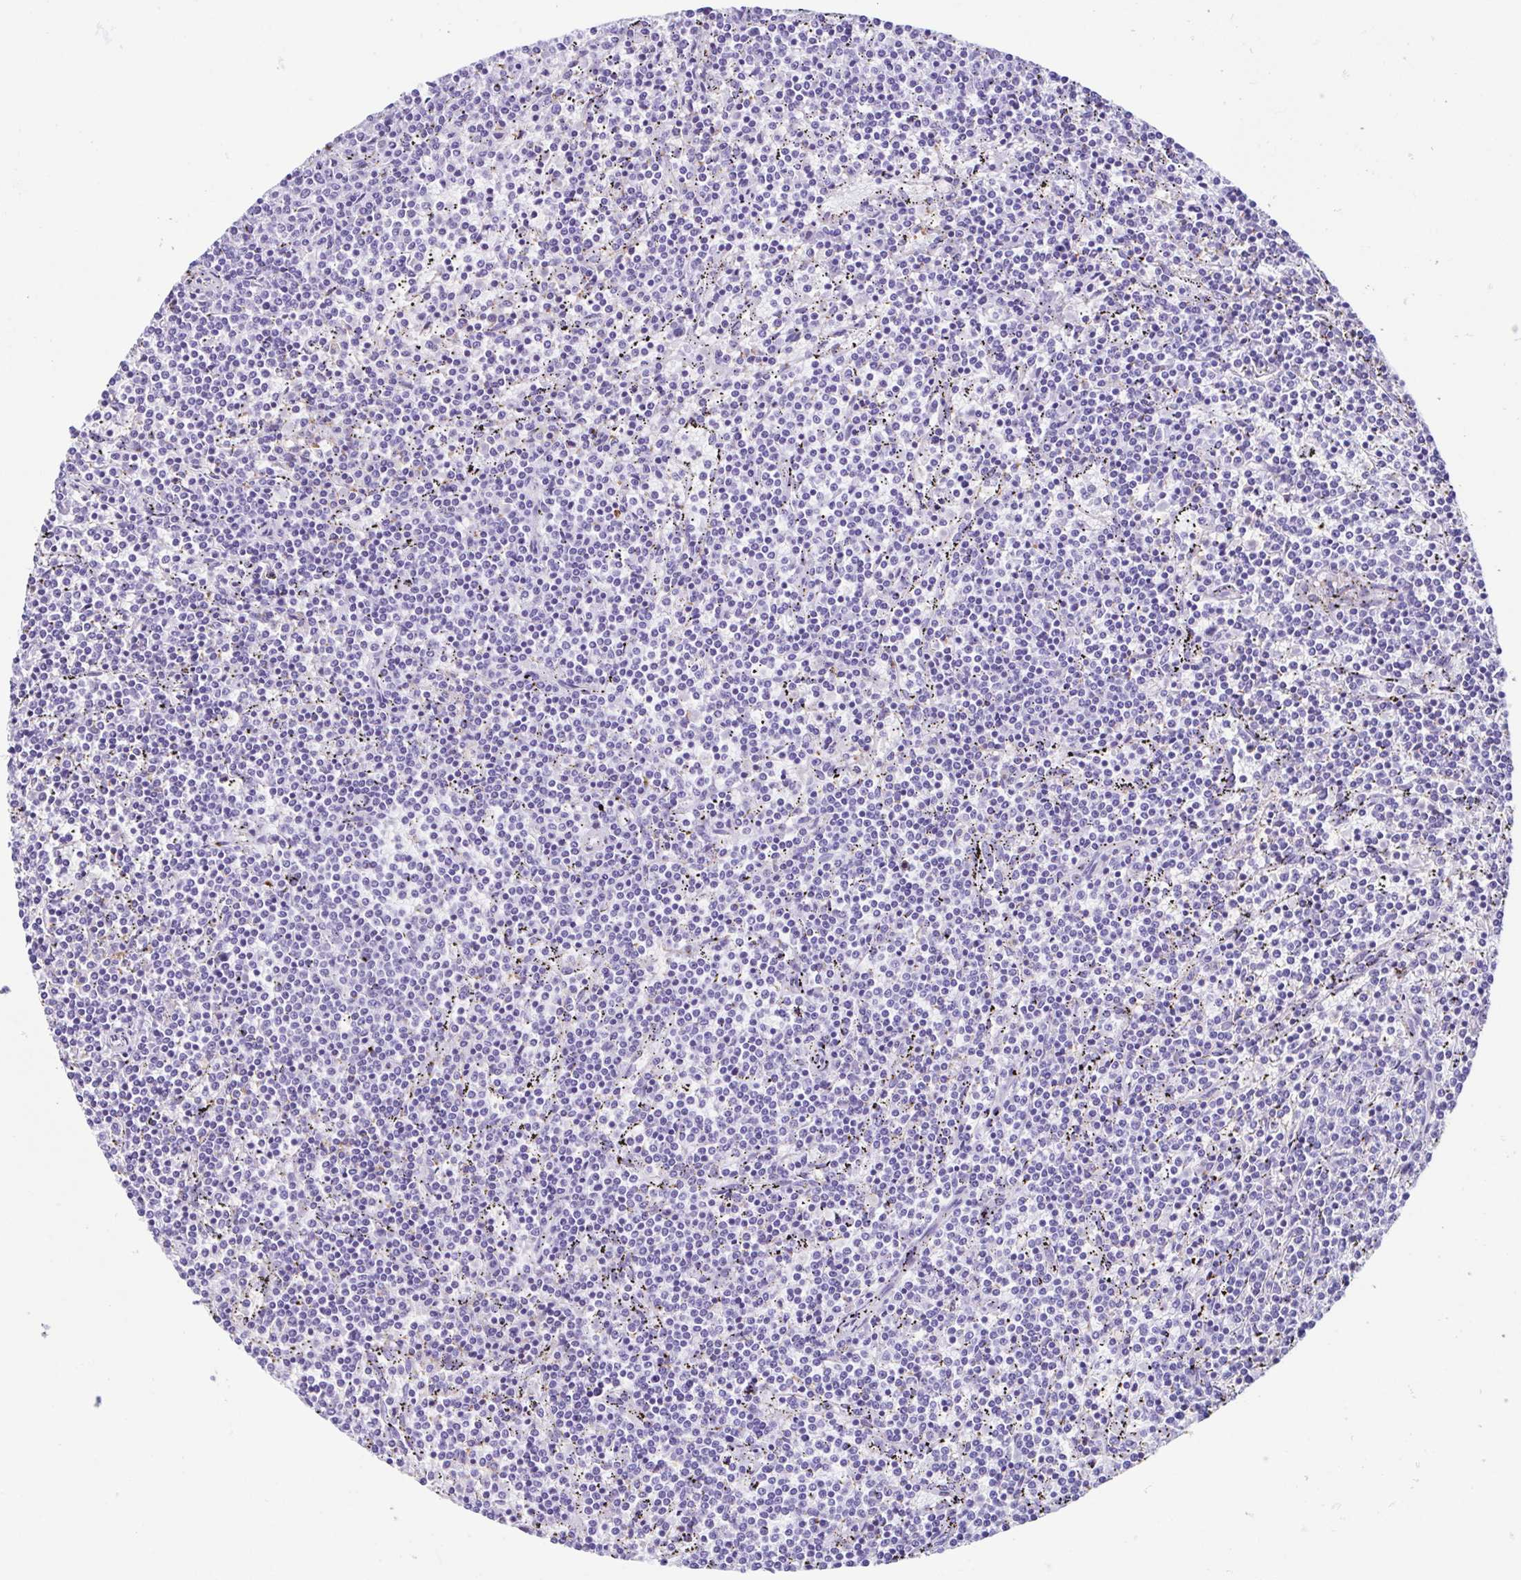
{"staining": {"intensity": "negative", "quantity": "none", "location": "none"}, "tissue": "lymphoma", "cell_type": "Tumor cells", "image_type": "cancer", "snomed": [{"axis": "morphology", "description": "Malignant lymphoma, non-Hodgkin's type, Low grade"}, {"axis": "topography", "description": "Spleen"}], "caption": "The micrograph shows no staining of tumor cells in lymphoma.", "gene": "CYP11B1", "patient": {"sex": "female", "age": 50}}